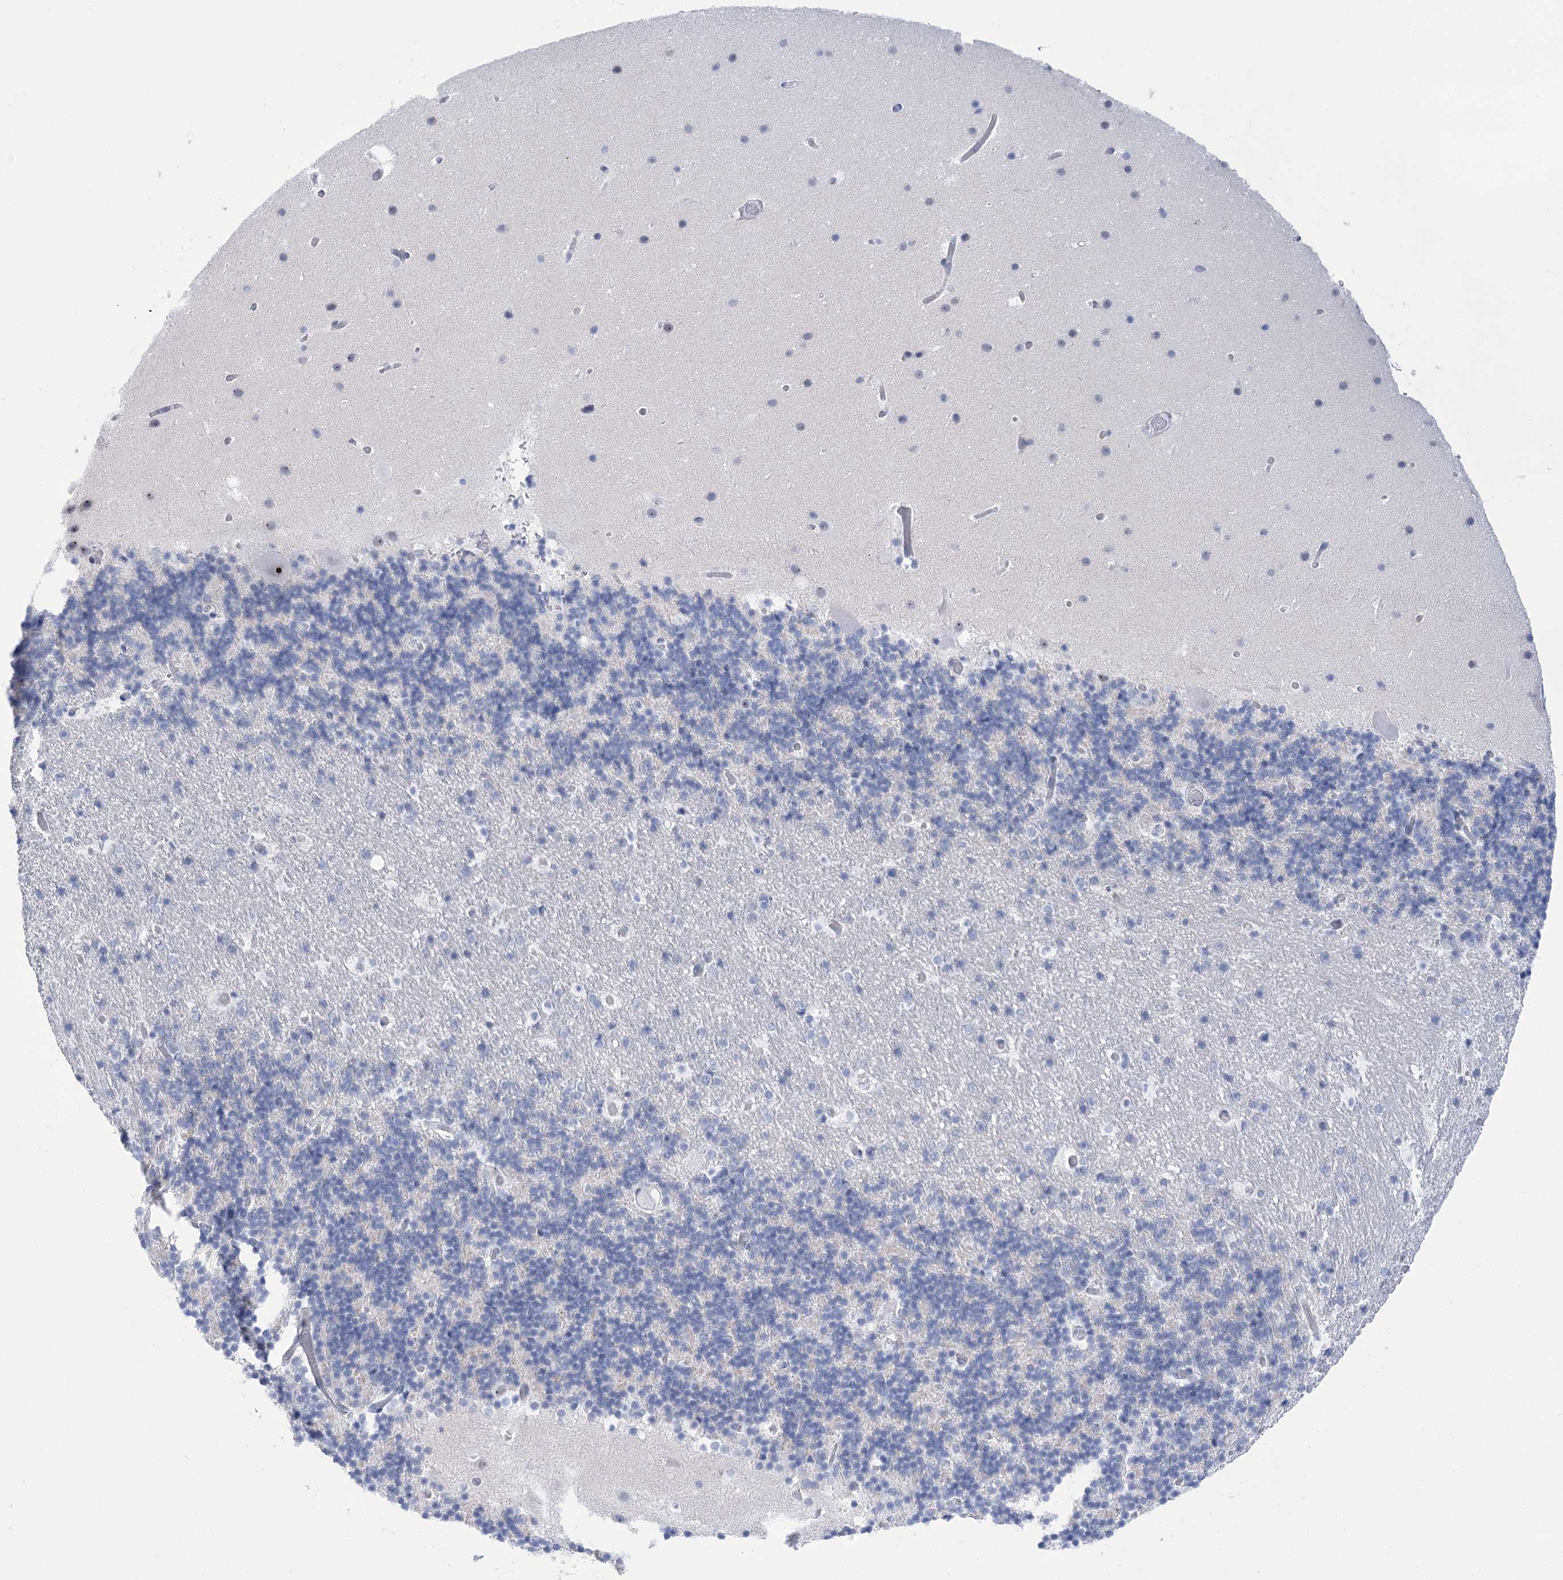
{"staining": {"intensity": "negative", "quantity": "none", "location": "none"}, "tissue": "cerebellum", "cell_type": "Cells in granular layer", "image_type": "normal", "snomed": [{"axis": "morphology", "description": "Normal tissue, NOS"}, {"axis": "topography", "description": "Cerebellum"}], "caption": "This micrograph is of normal cerebellum stained with immunohistochemistry (IHC) to label a protein in brown with the nuclei are counter-stained blue. There is no positivity in cells in granular layer.", "gene": "HORMAD1", "patient": {"sex": "male", "age": 57}}